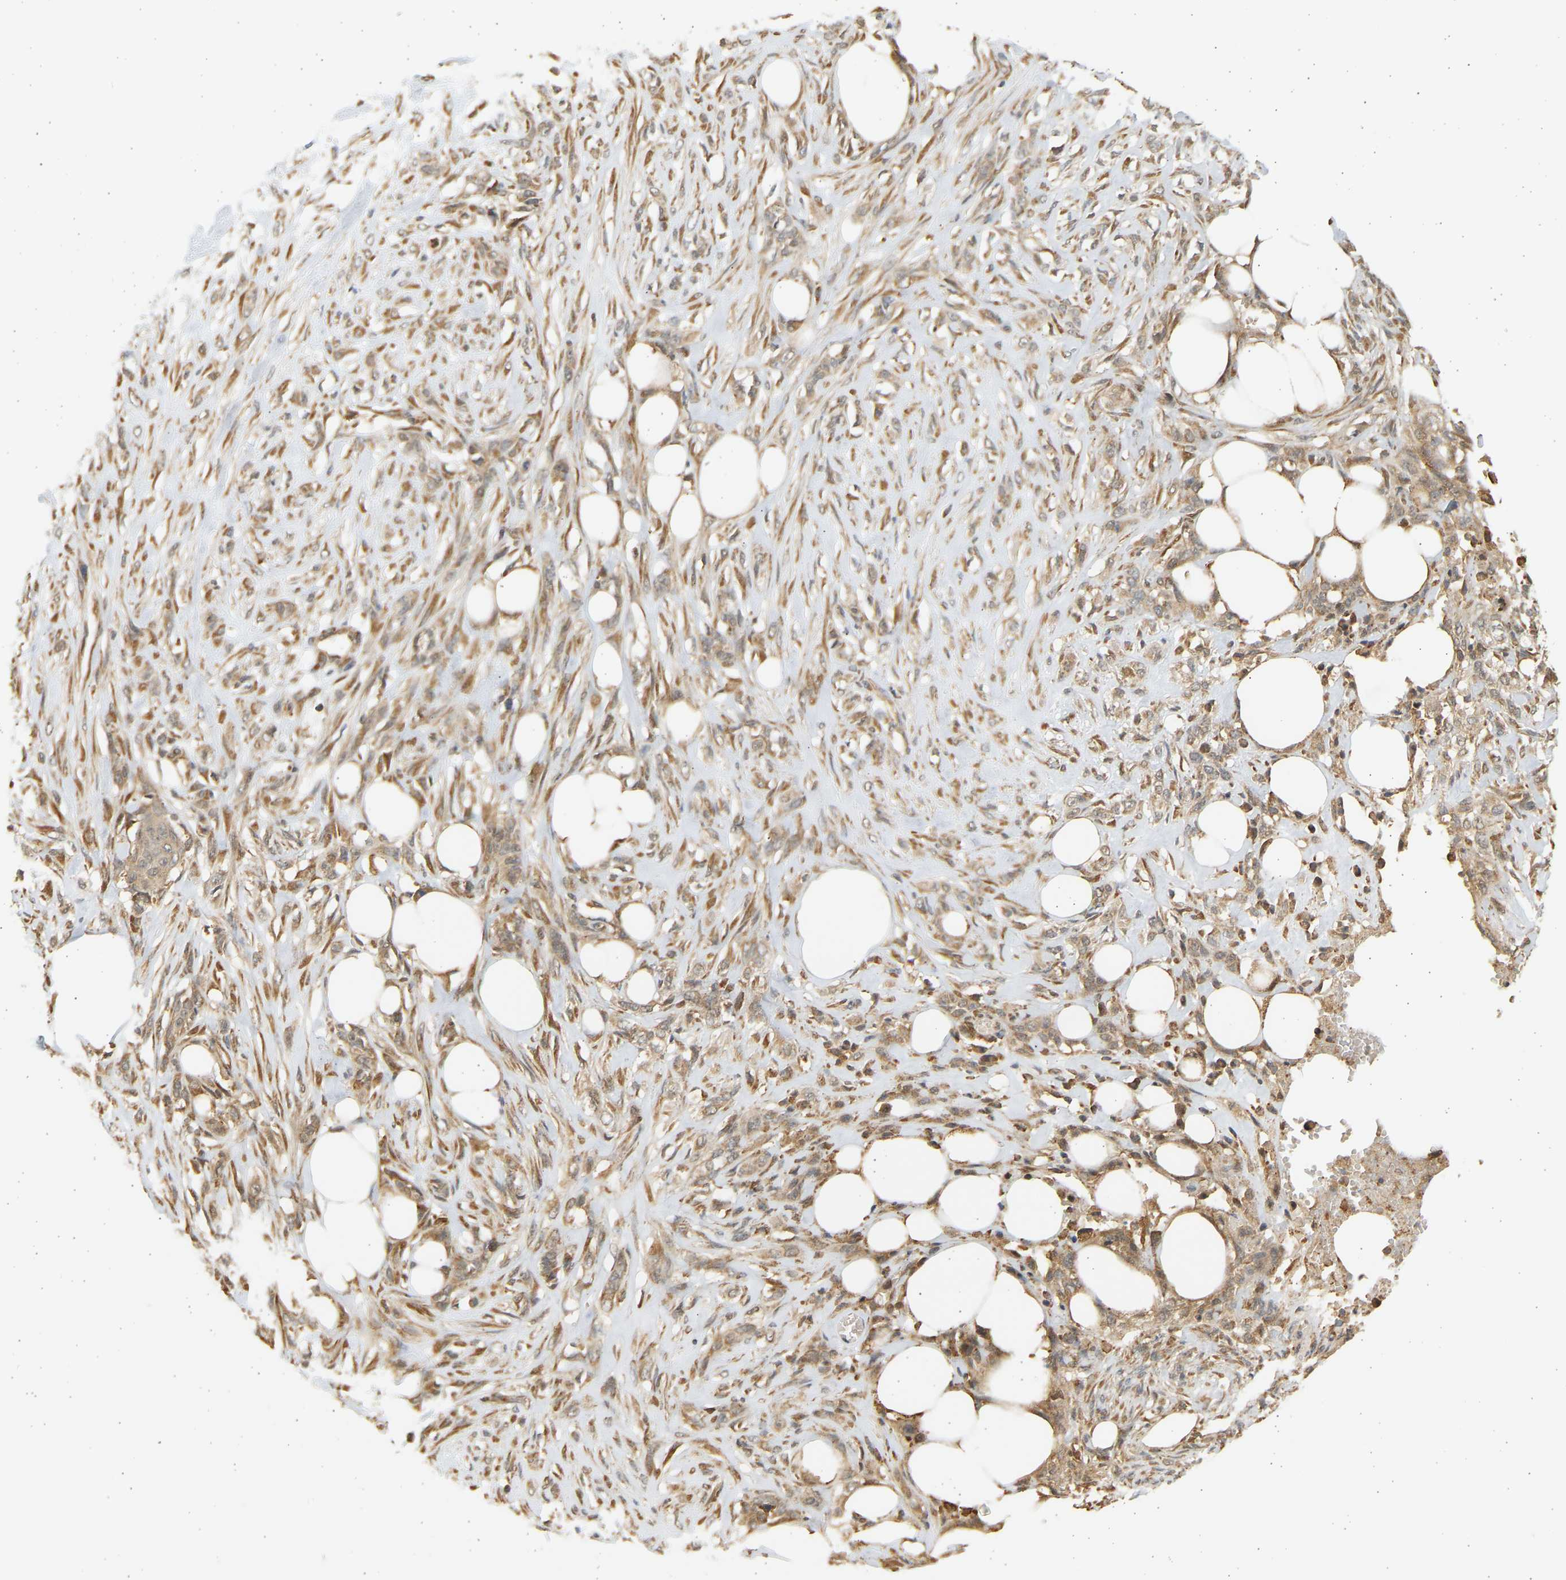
{"staining": {"intensity": "weak", "quantity": ">75%", "location": "cytoplasmic/membranous"}, "tissue": "skin cancer", "cell_type": "Tumor cells", "image_type": "cancer", "snomed": [{"axis": "morphology", "description": "Squamous cell carcinoma, NOS"}, {"axis": "topography", "description": "Skin"}], "caption": "Human skin cancer stained with a brown dye exhibits weak cytoplasmic/membranous positive positivity in about >75% of tumor cells.", "gene": "B4GALT6", "patient": {"sex": "female", "age": 59}}